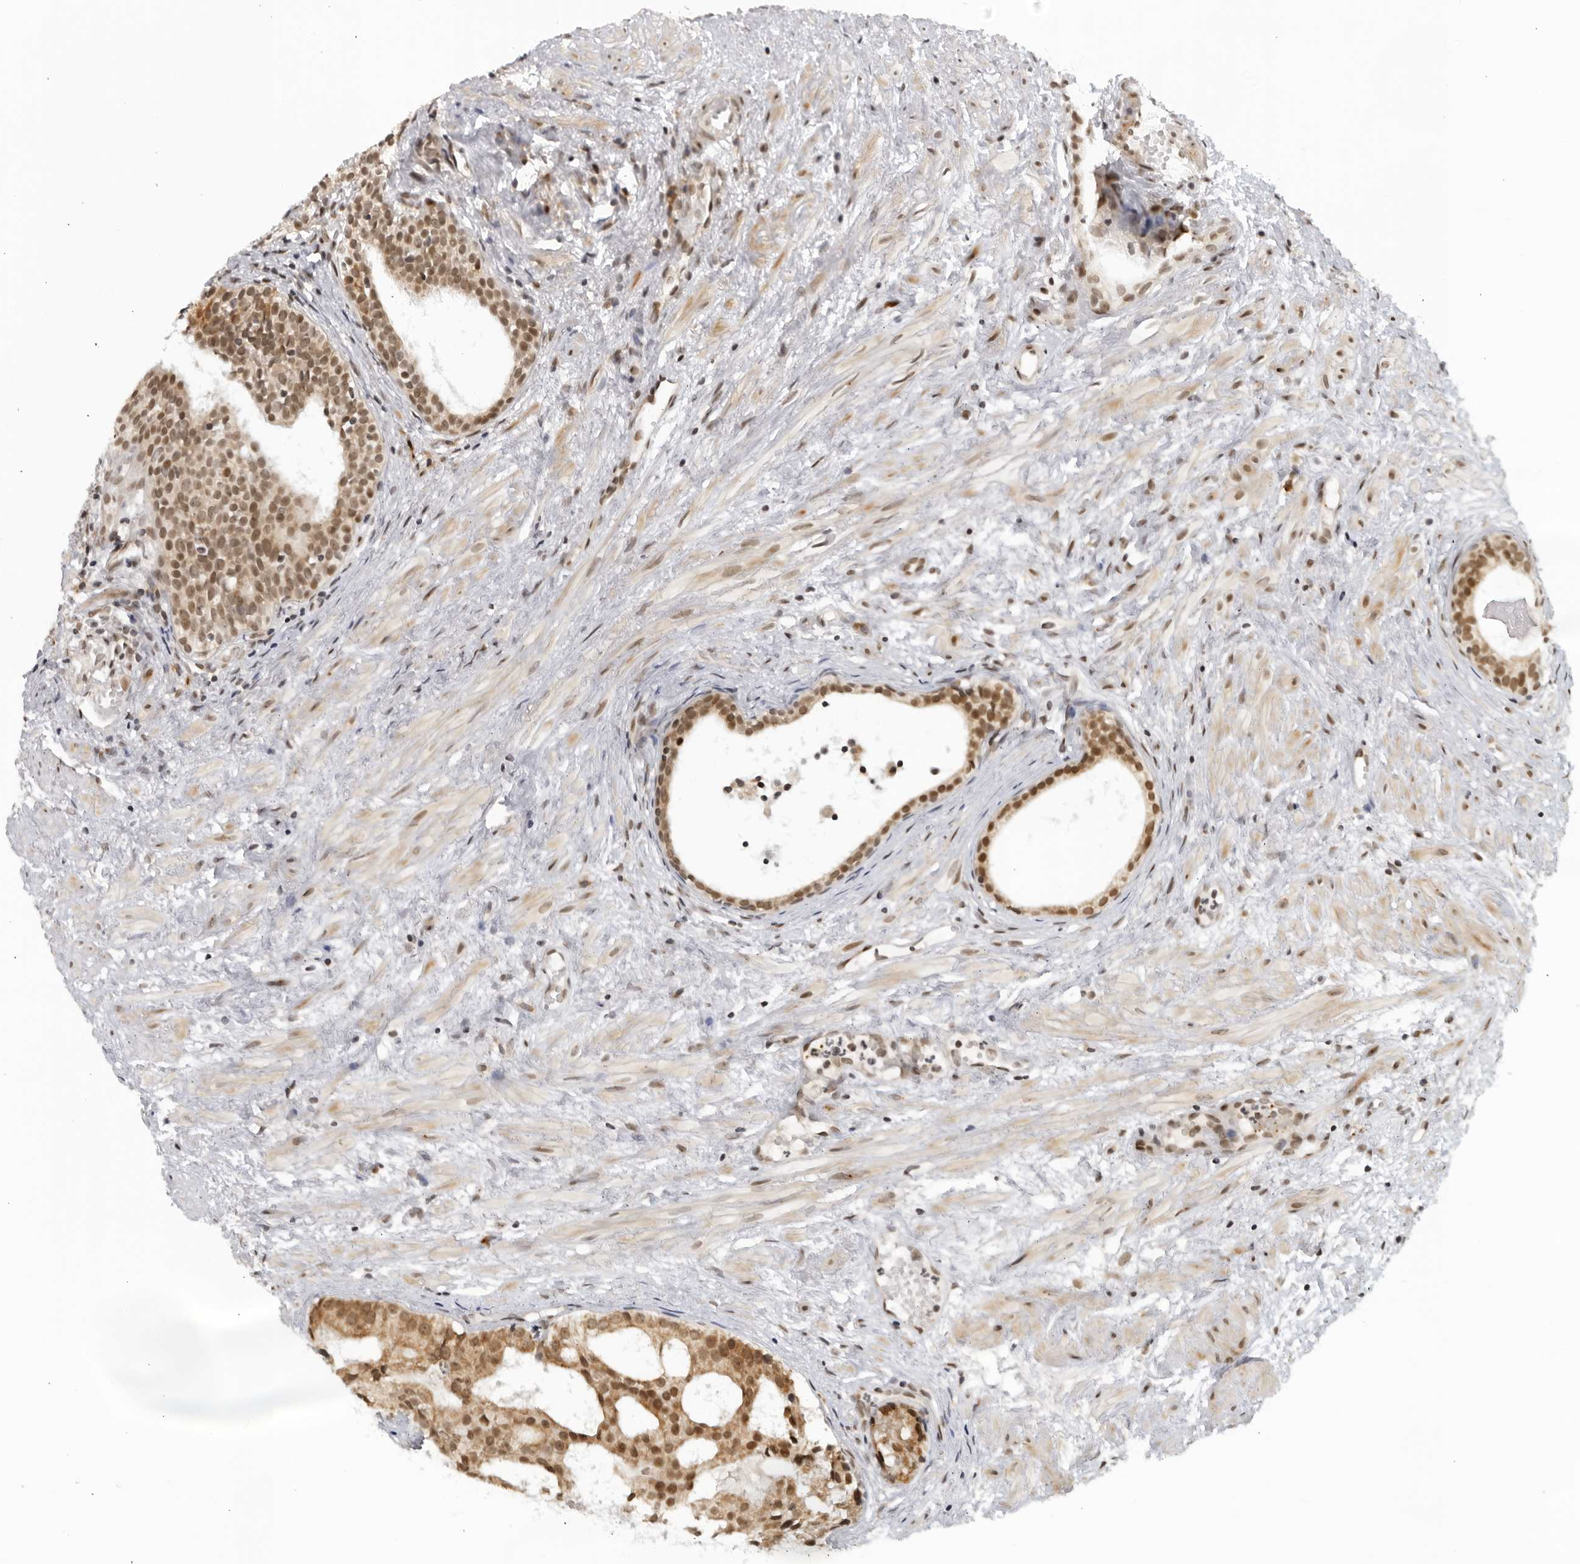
{"staining": {"intensity": "moderate", "quantity": ">75%", "location": "cytoplasmic/membranous,nuclear"}, "tissue": "prostate cancer", "cell_type": "Tumor cells", "image_type": "cancer", "snomed": [{"axis": "morphology", "description": "Adenocarcinoma, Low grade"}, {"axis": "topography", "description": "Prostate"}], "caption": "IHC photomicrograph of neoplastic tissue: low-grade adenocarcinoma (prostate) stained using immunohistochemistry (IHC) reveals medium levels of moderate protein expression localized specifically in the cytoplasmic/membranous and nuclear of tumor cells, appearing as a cytoplasmic/membranous and nuclear brown color.", "gene": "RAB11FIP3", "patient": {"sex": "male", "age": 88}}